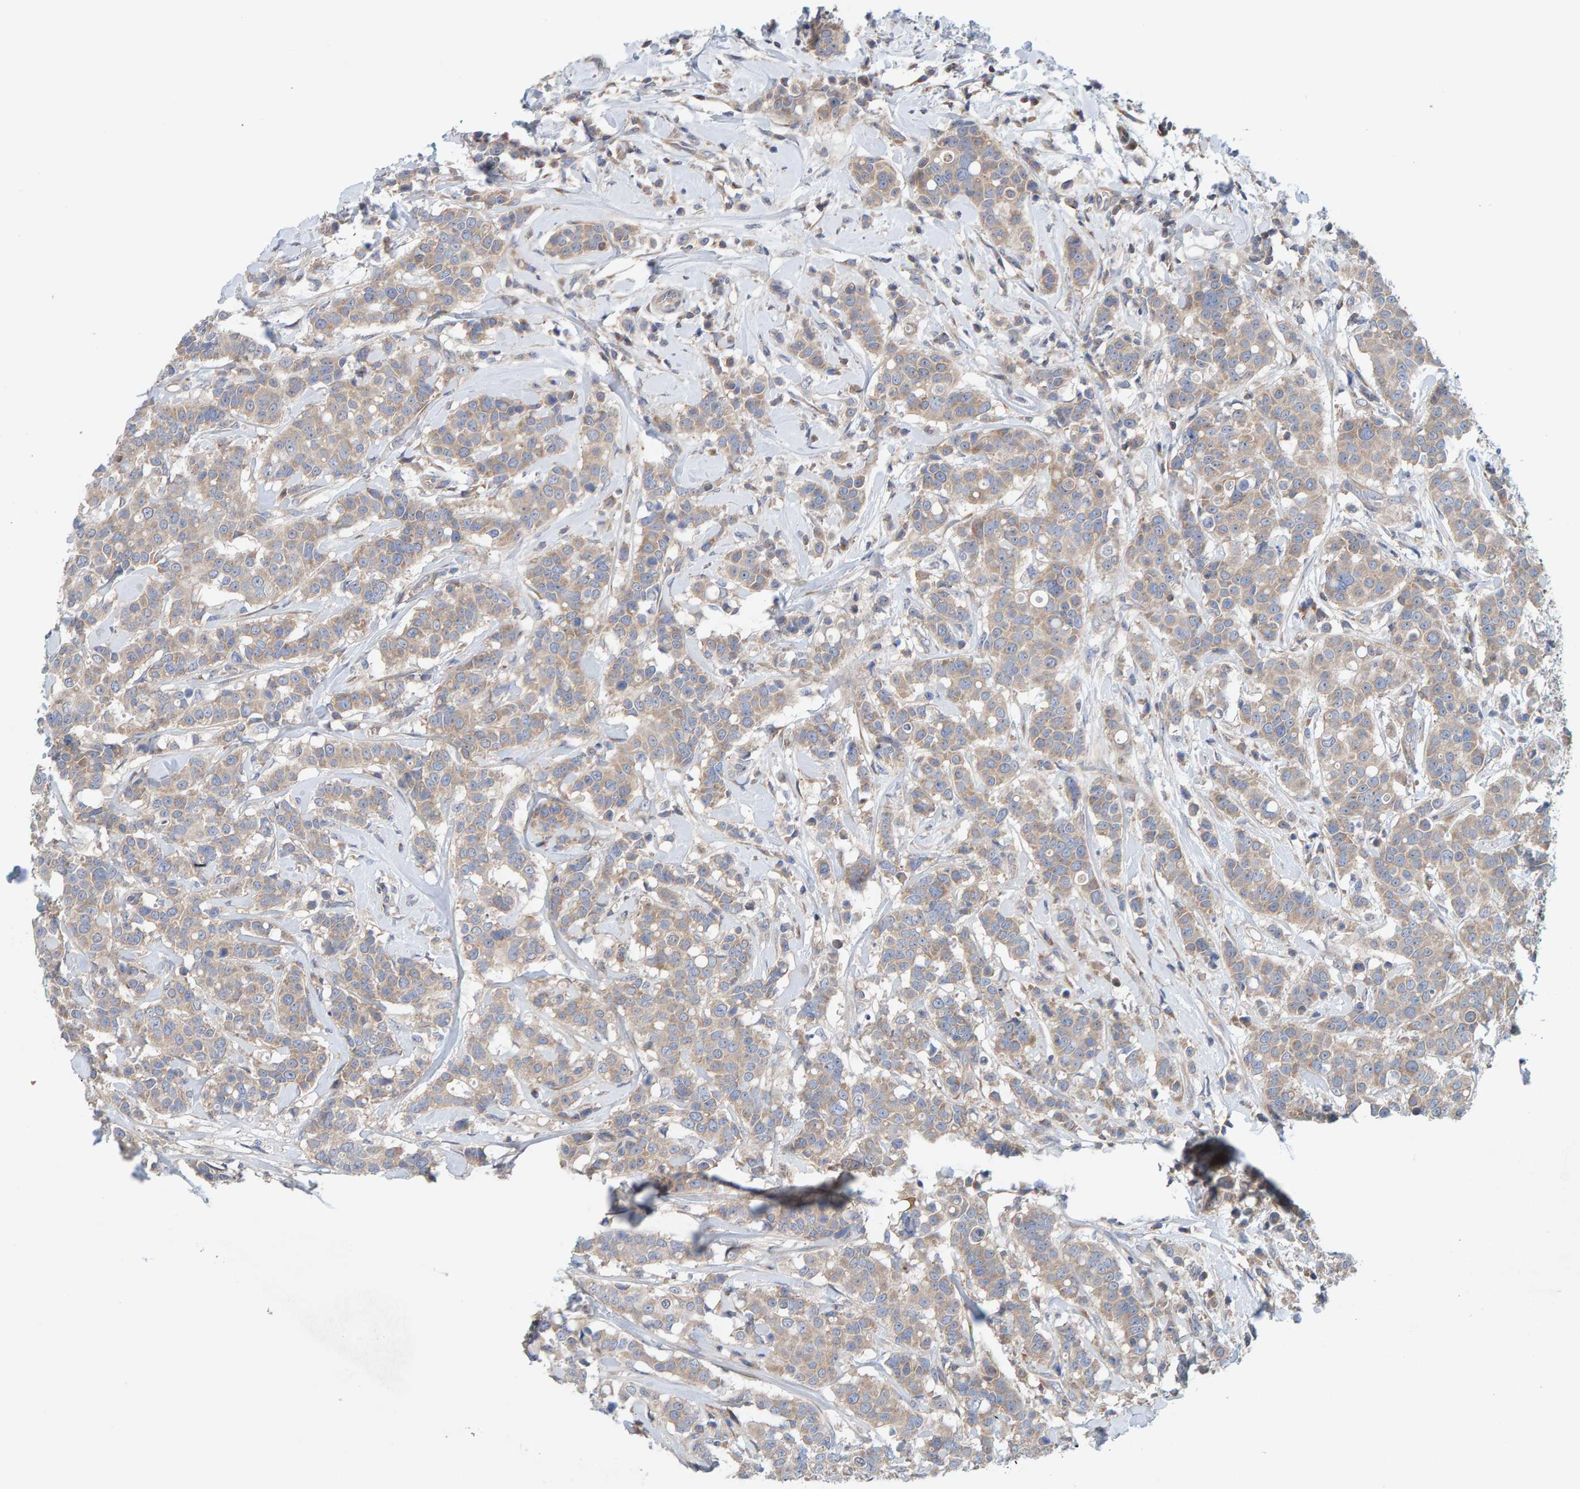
{"staining": {"intensity": "weak", "quantity": "25%-75%", "location": "cytoplasmic/membranous"}, "tissue": "breast cancer", "cell_type": "Tumor cells", "image_type": "cancer", "snomed": [{"axis": "morphology", "description": "Duct carcinoma"}, {"axis": "topography", "description": "Breast"}], "caption": "Protein staining by immunohistochemistry exhibits weak cytoplasmic/membranous positivity in about 25%-75% of tumor cells in breast cancer. The staining was performed using DAB to visualize the protein expression in brown, while the nuclei were stained in blue with hematoxylin (Magnification: 20x).", "gene": "CCM2", "patient": {"sex": "female", "age": 27}}